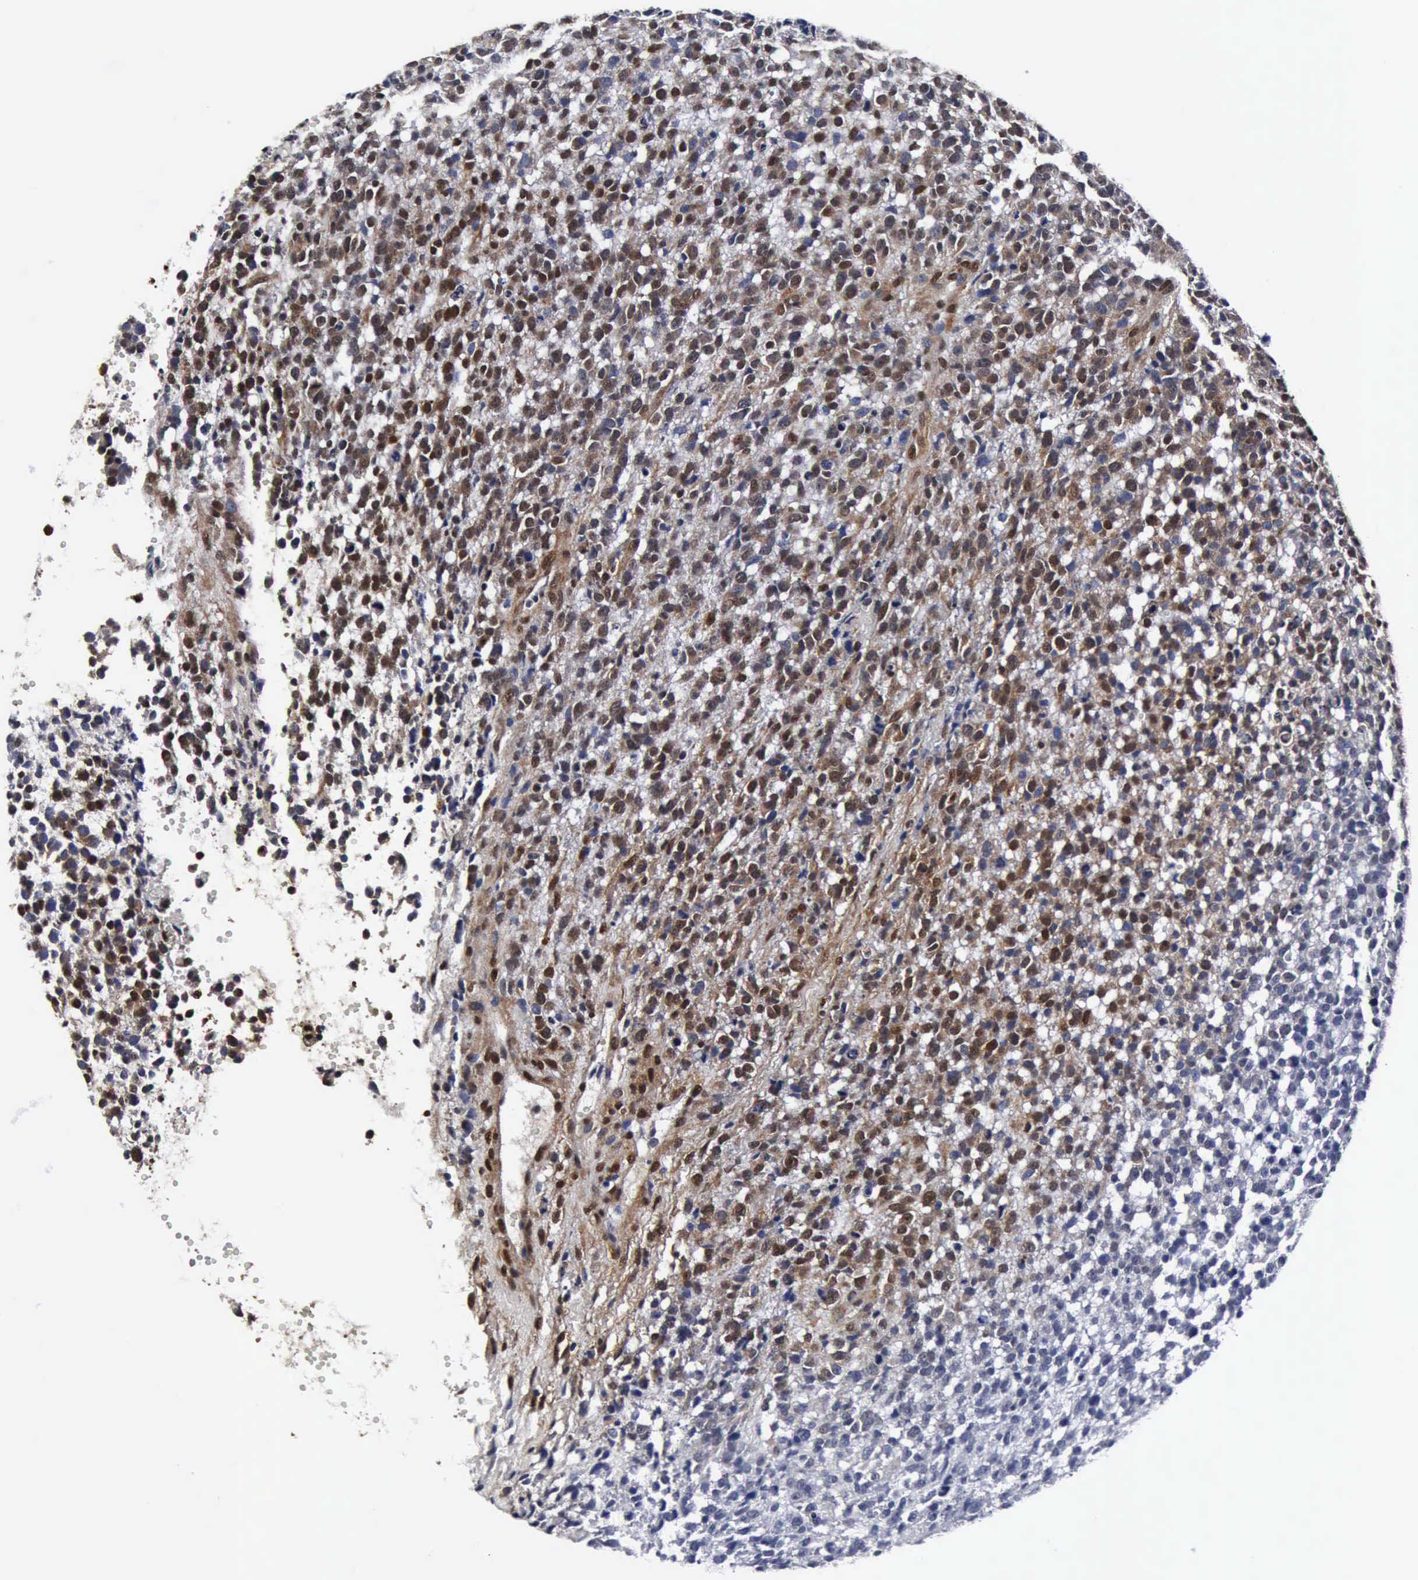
{"staining": {"intensity": "weak", "quantity": "25%-75%", "location": "cytoplasmic/membranous,nuclear"}, "tissue": "glioma", "cell_type": "Tumor cells", "image_type": "cancer", "snomed": [{"axis": "morphology", "description": "Glioma, malignant, High grade"}, {"axis": "topography", "description": "Brain"}], "caption": "Human glioma stained with a protein marker reveals weak staining in tumor cells.", "gene": "UBC", "patient": {"sex": "male", "age": 66}}